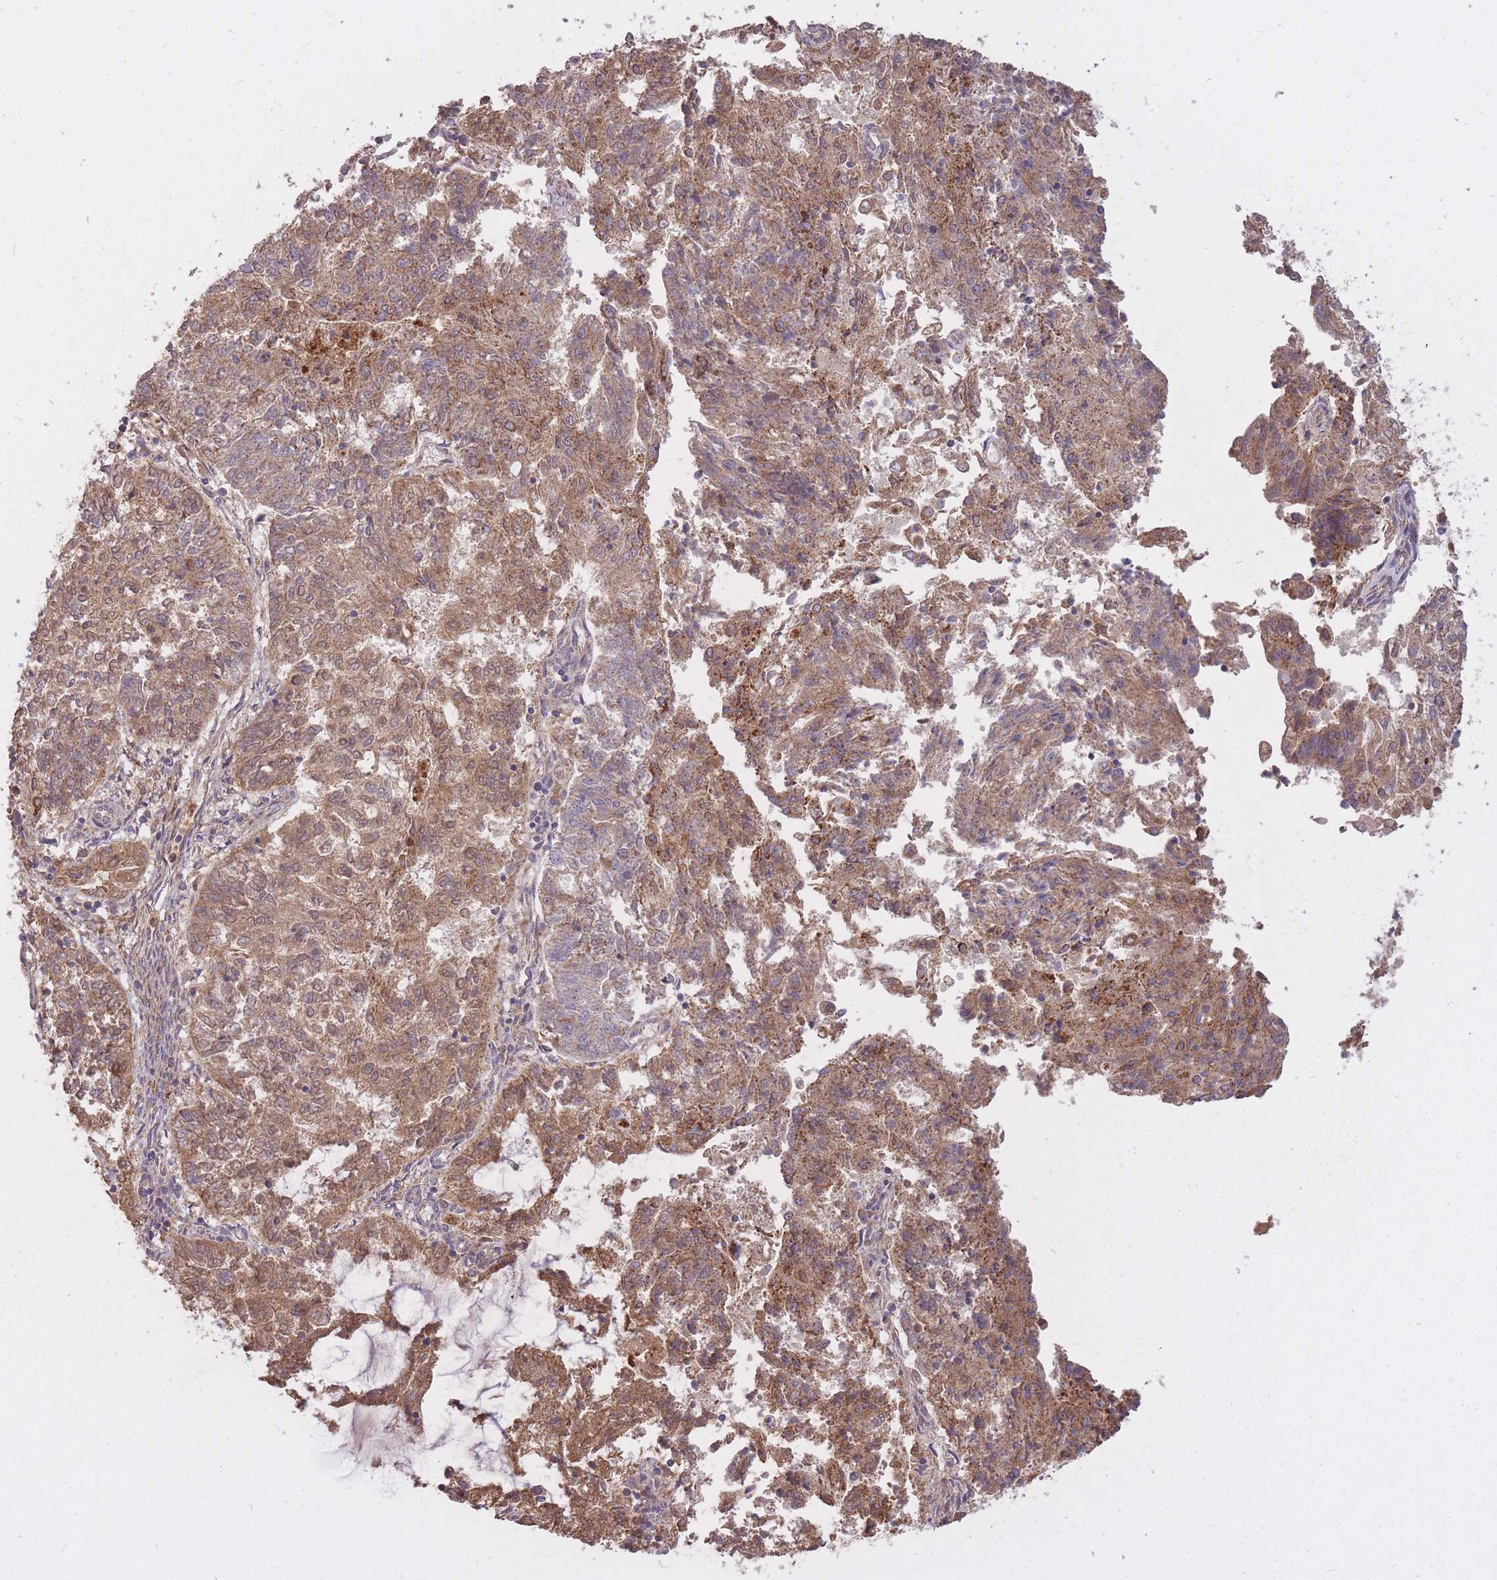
{"staining": {"intensity": "moderate", "quantity": ">75%", "location": "cytoplasmic/membranous"}, "tissue": "endometrial cancer", "cell_type": "Tumor cells", "image_type": "cancer", "snomed": [{"axis": "morphology", "description": "Adenocarcinoma, NOS"}, {"axis": "topography", "description": "Endometrium"}], "caption": "A high-resolution histopathology image shows IHC staining of adenocarcinoma (endometrial), which reveals moderate cytoplasmic/membranous staining in approximately >75% of tumor cells. (DAB (3,3'-diaminobenzidine) IHC, brown staining for protein, blue staining for nuclei).", "gene": "IGF2BP2", "patient": {"sex": "female", "age": 82}}